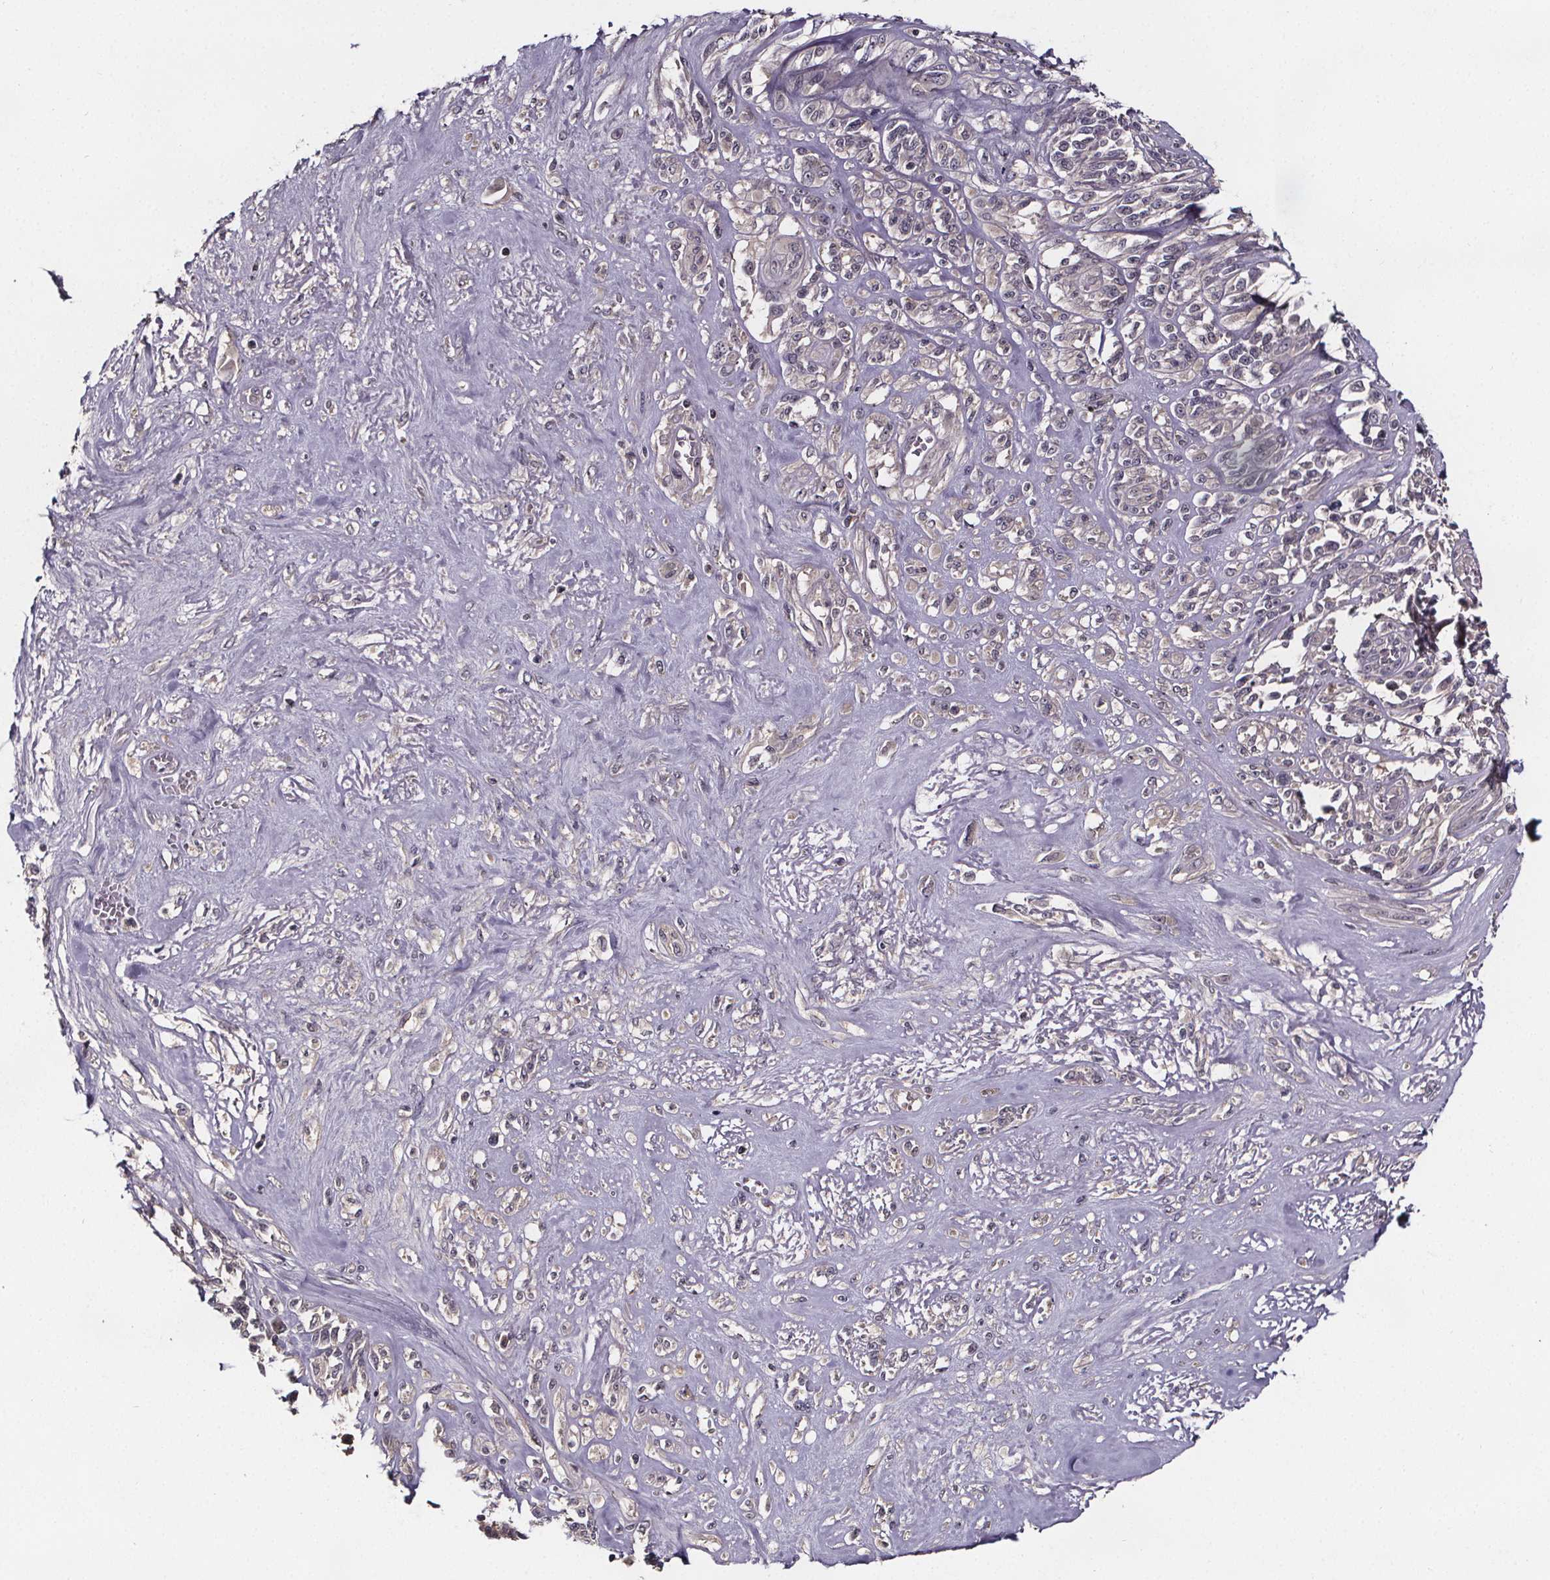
{"staining": {"intensity": "negative", "quantity": "none", "location": "none"}, "tissue": "melanoma", "cell_type": "Tumor cells", "image_type": "cancer", "snomed": [{"axis": "morphology", "description": "Malignant melanoma, NOS"}, {"axis": "topography", "description": "Skin"}], "caption": "Image shows no protein positivity in tumor cells of malignant melanoma tissue. (Immunohistochemistry, brightfield microscopy, high magnification).", "gene": "SMIM1", "patient": {"sex": "female", "age": 91}}